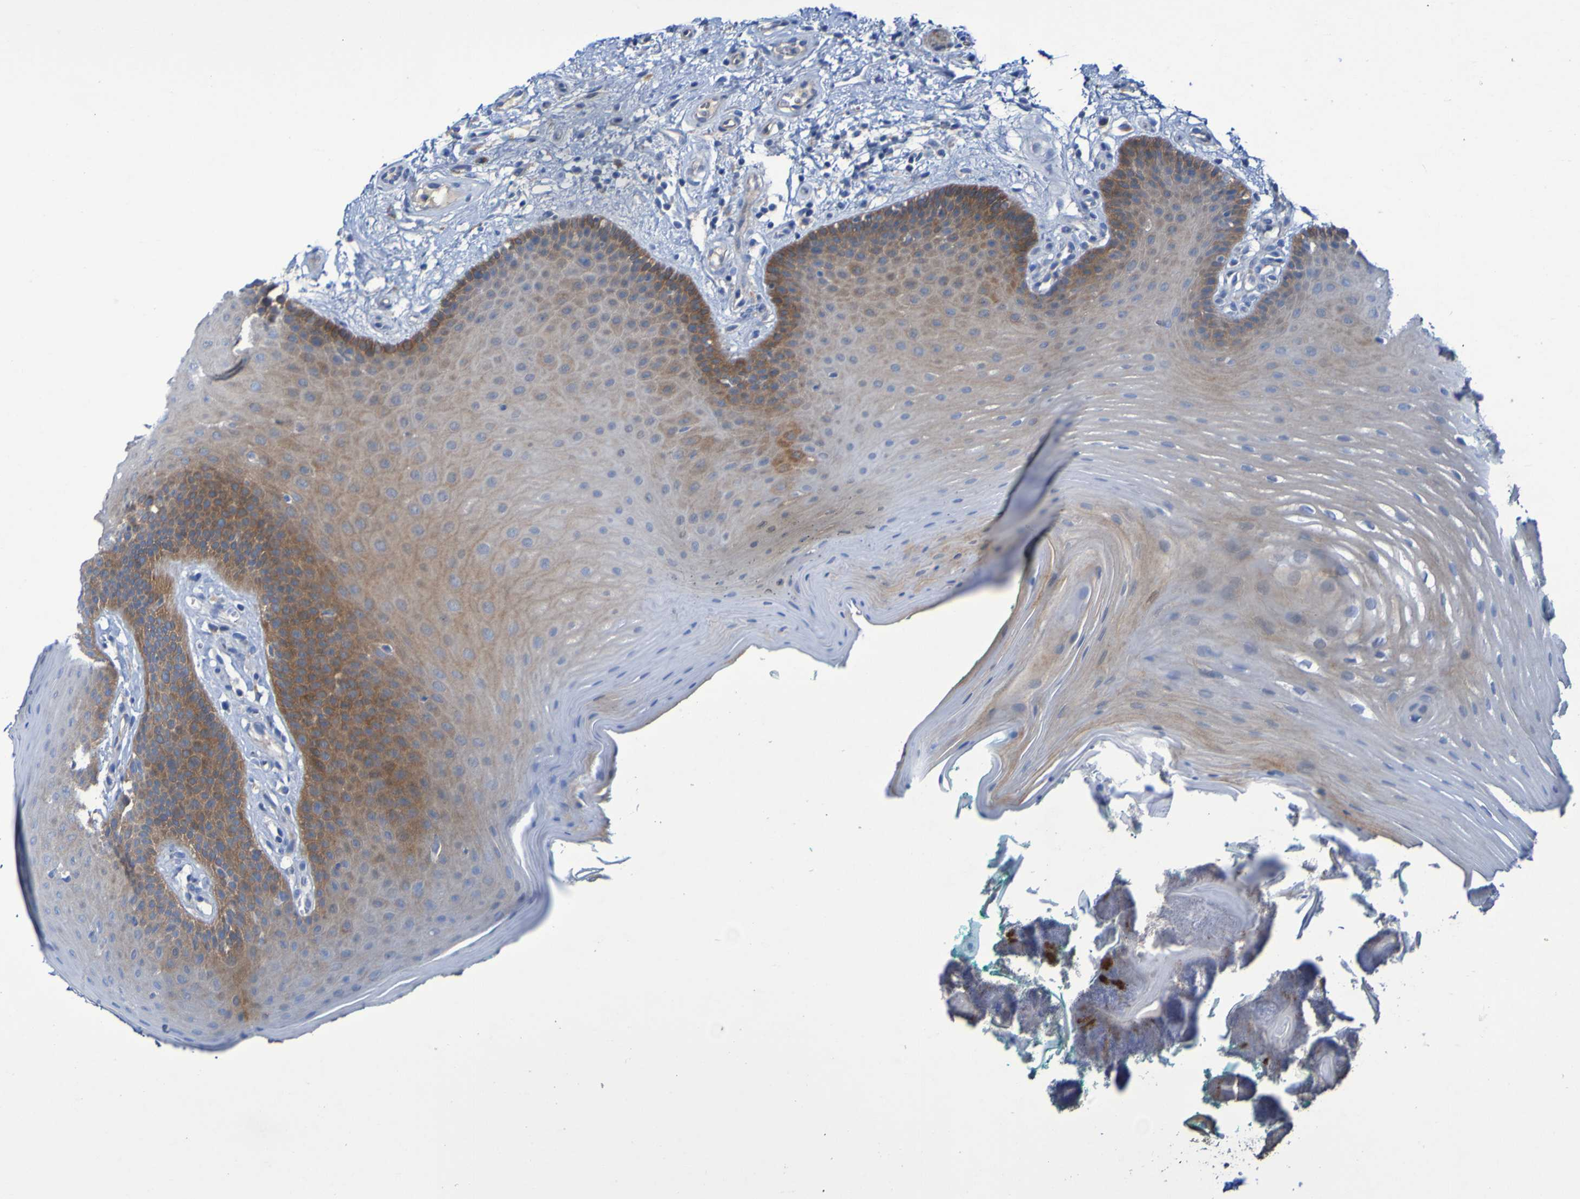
{"staining": {"intensity": "moderate", "quantity": "25%-75%", "location": "cytoplasmic/membranous"}, "tissue": "oral mucosa", "cell_type": "Squamous epithelial cells", "image_type": "normal", "snomed": [{"axis": "morphology", "description": "Normal tissue, NOS"}, {"axis": "topography", "description": "Skeletal muscle"}, {"axis": "topography", "description": "Oral tissue"}], "caption": "Immunohistochemical staining of unremarkable oral mucosa demonstrates 25%-75% levels of moderate cytoplasmic/membranous protein expression in about 25%-75% of squamous epithelial cells.", "gene": "ARHGEF16", "patient": {"sex": "male", "age": 58}}